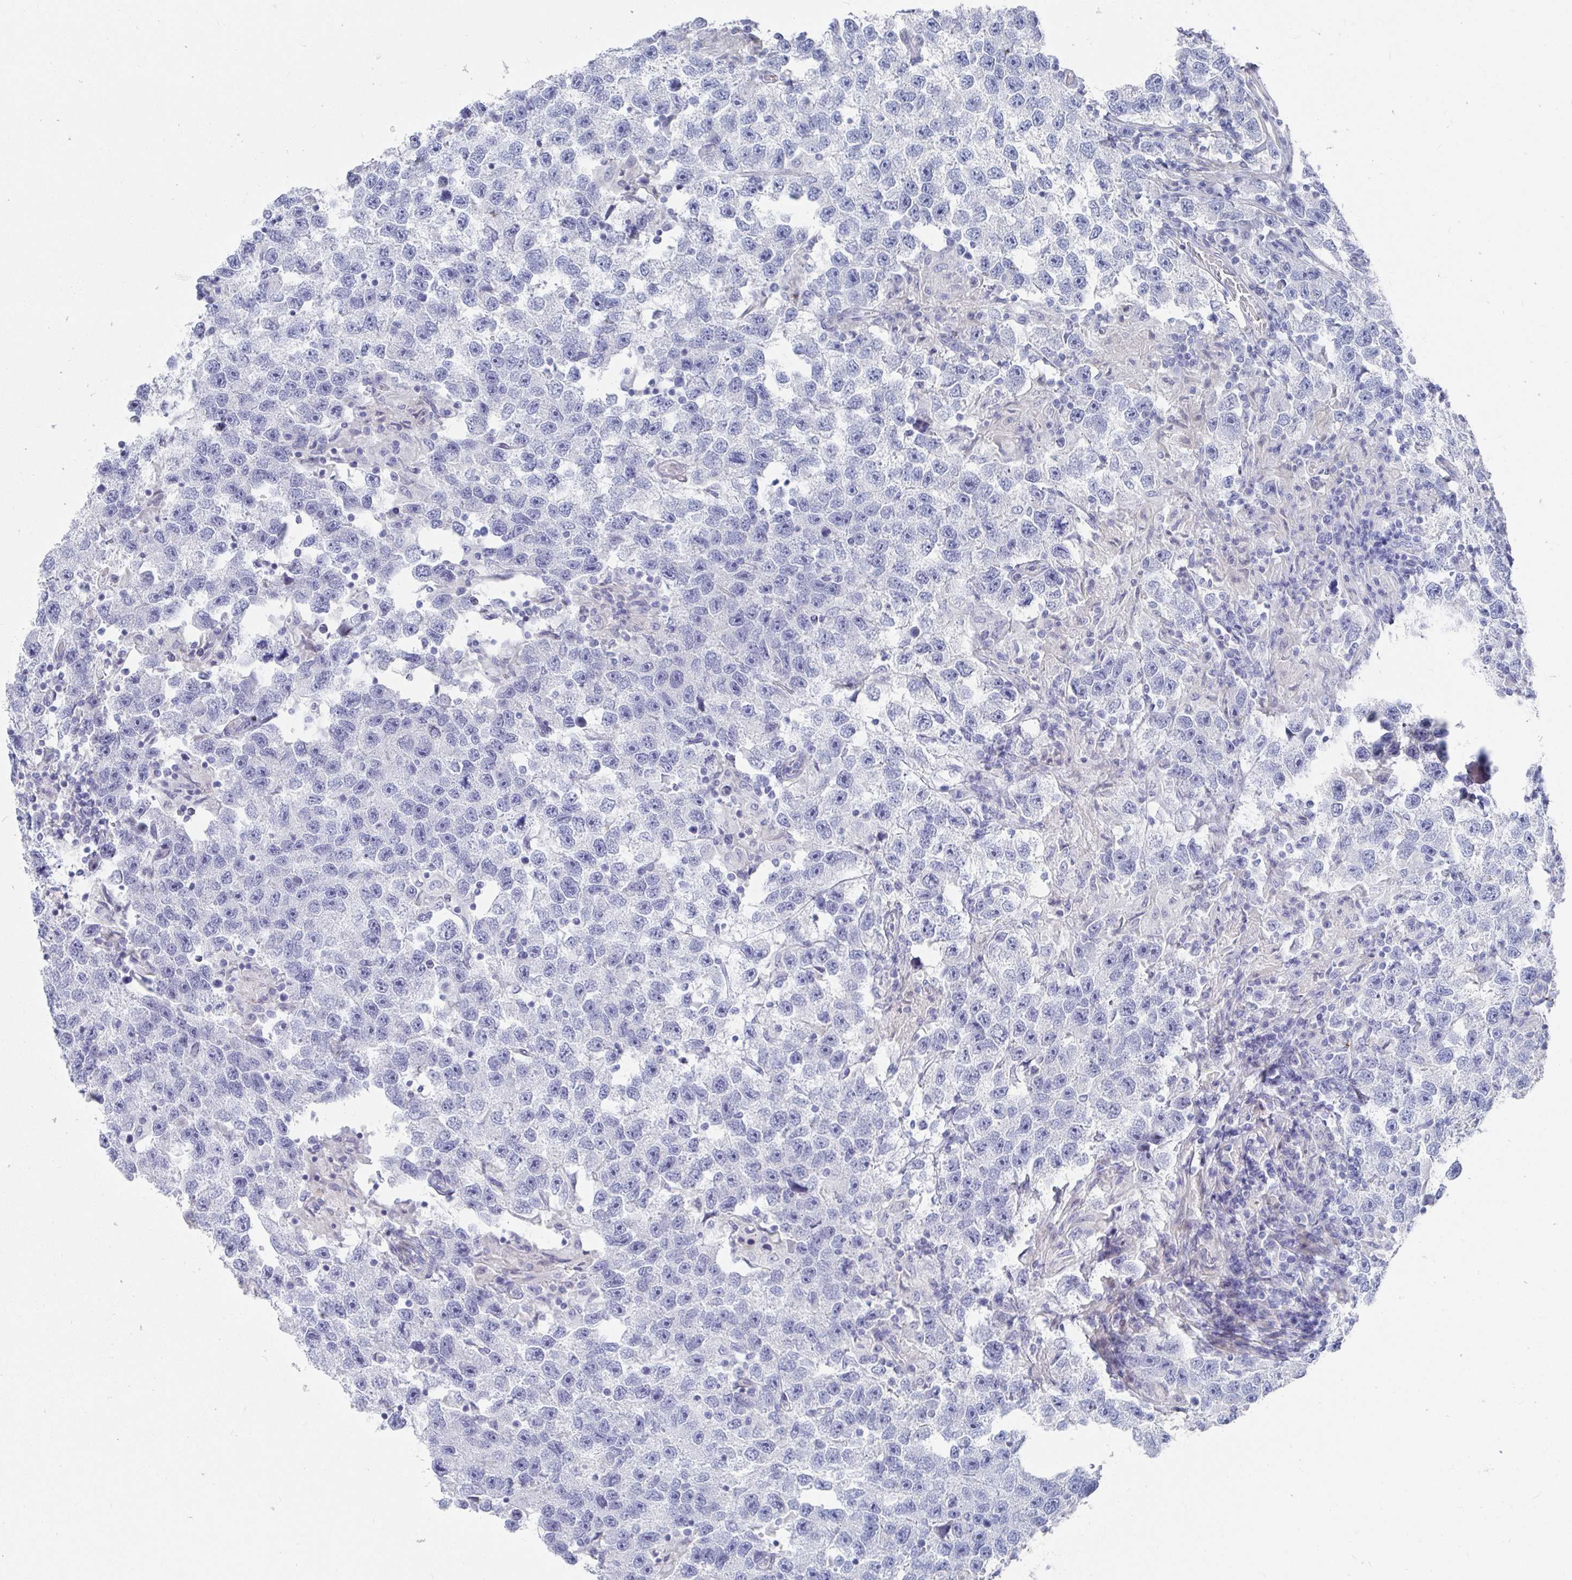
{"staining": {"intensity": "negative", "quantity": "none", "location": "none"}, "tissue": "testis cancer", "cell_type": "Tumor cells", "image_type": "cancer", "snomed": [{"axis": "morphology", "description": "Seminoma, NOS"}, {"axis": "topography", "description": "Testis"}], "caption": "Immunohistochemistry (IHC) photomicrograph of neoplastic tissue: human testis cancer stained with DAB (3,3'-diaminobenzidine) displays no significant protein expression in tumor cells.", "gene": "ZFP82", "patient": {"sex": "male", "age": 26}}